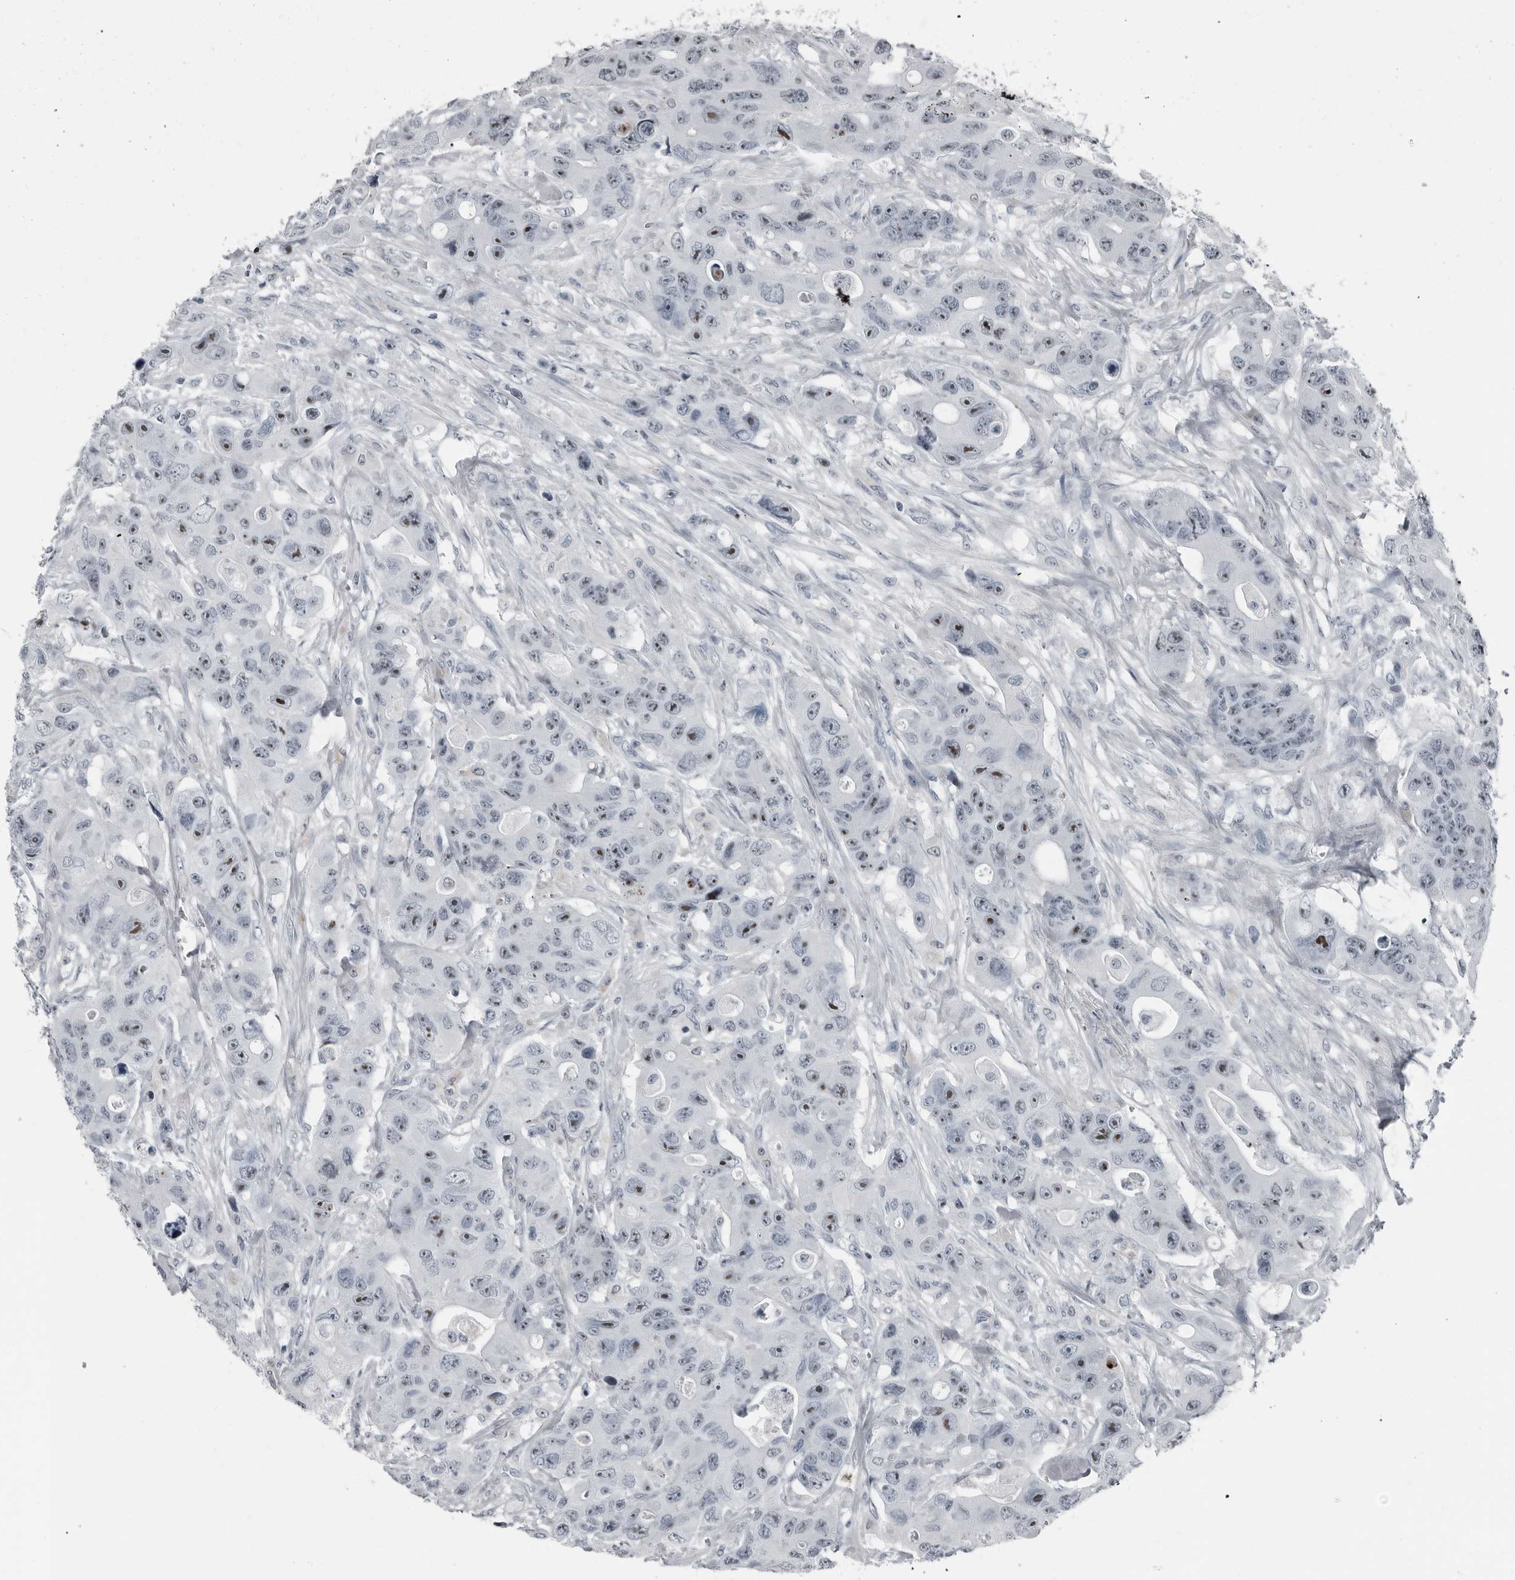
{"staining": {"intensity": "moderate", "quantity": ">75%", "location": "nuclear"}, "tissue": "colorectal cancer", "cell_type": "Tumor cells", "image_type": "cancer", "snomed": [{"axis": "morphology", "description": "Adenocarcinoma, NOS"}, {"axis": "topography", "description": "Colon"}], "caption": "This is a micrograph of immunohistochemistry (IHC) staining of adenocarcinoma (colorectal), which shows moderate staining in the nuclear of tumor cells.", "gene": "PDCD11", "patient": {"sex": "female", "age": 46}}